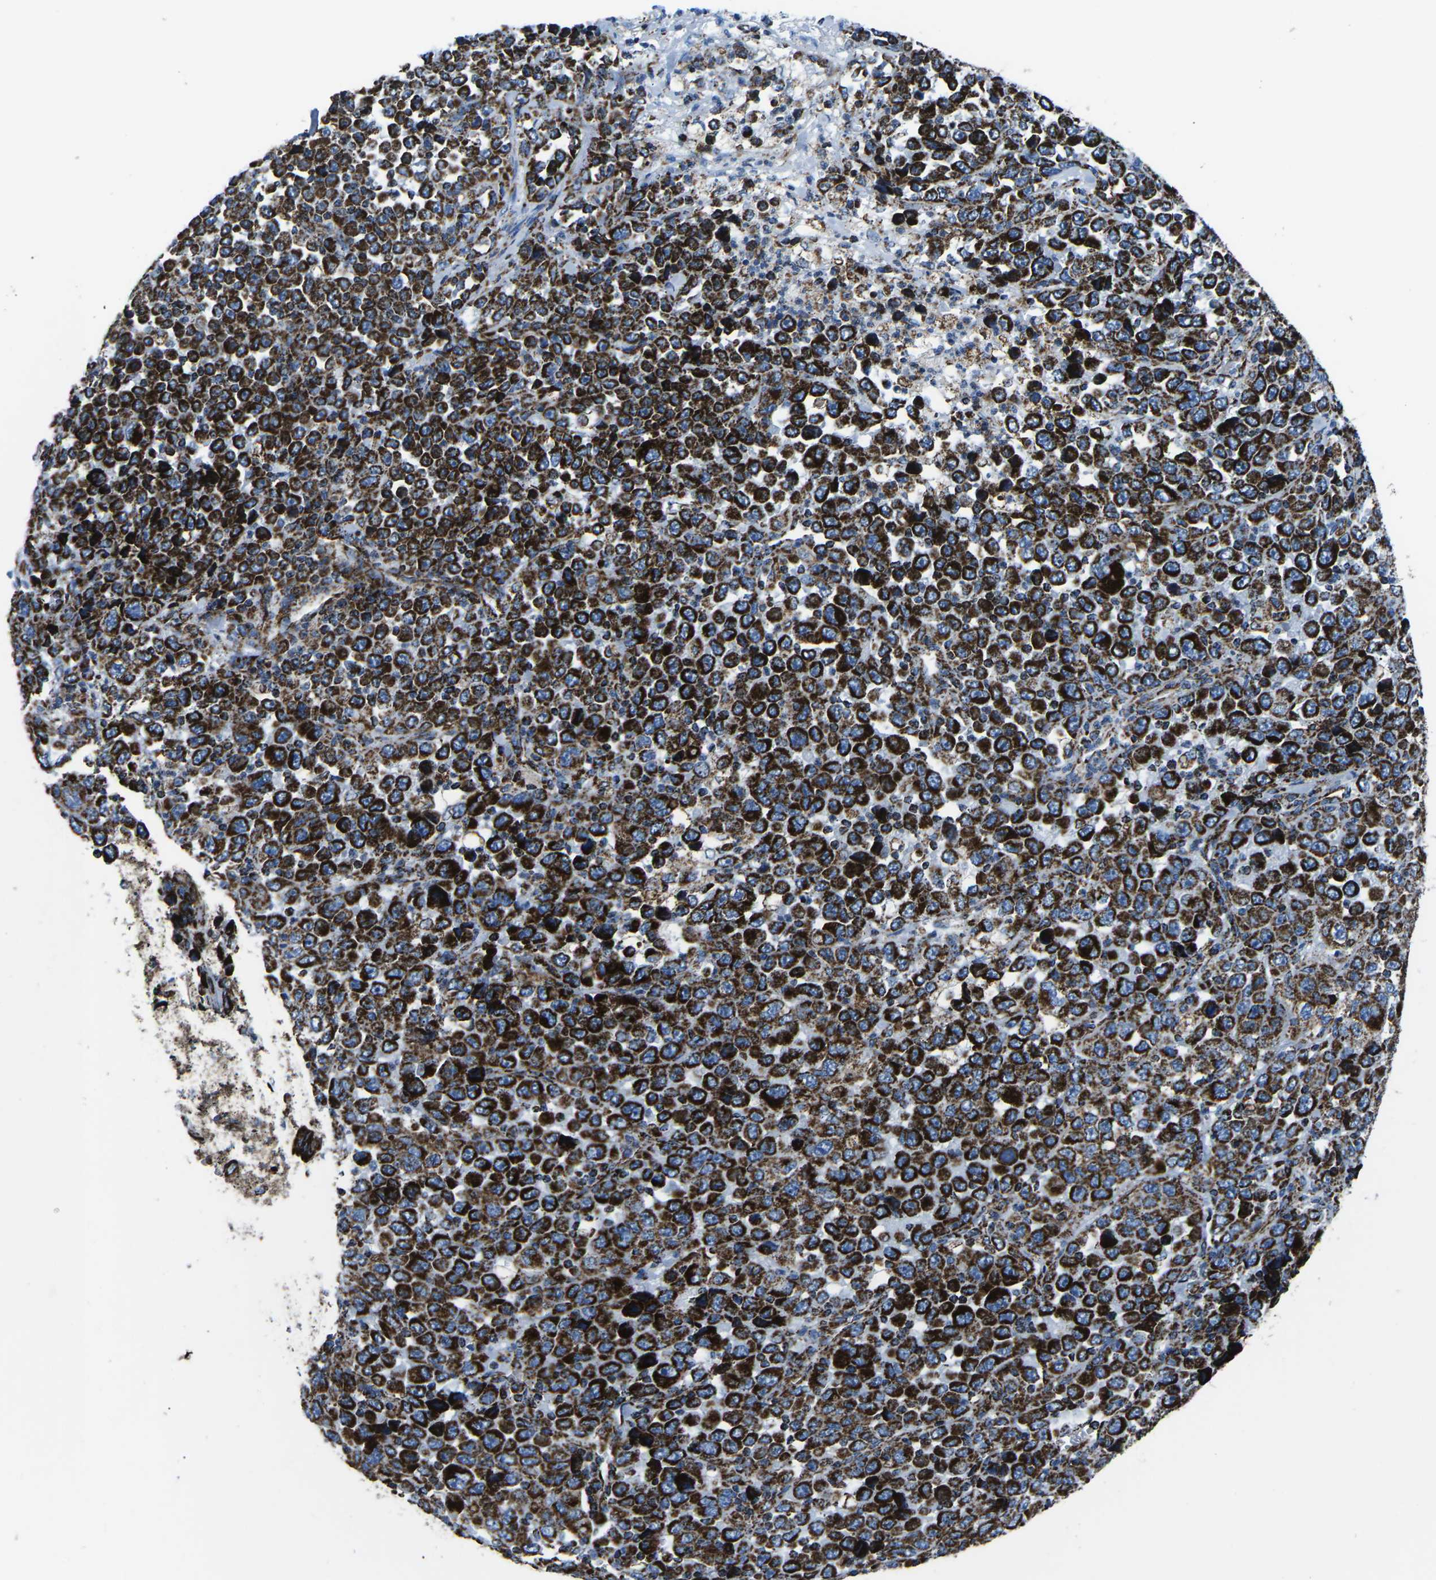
{"staining": {"intensity": "strong", "quantity": ">75%", "location": "cytoplasmic/membranous"}, "tissue": "stomach cancer", "cell_type": "Tumor cells", "image_type": "cancer", "snomed": [{"axis": "morphology", "description": "Normal tissue, NOS"}, {"axis": "morphology", "description": "Adenocarcinoma, NOS"}, {"axis": "topography", "description": "Stomach, upper"}, {"axis": "topography", "description": "Stomach"}], "caption": "The photomicrograph displays immunohistochemical staining of stomach cancer (adenocarcinoma). There is strong cytoplasmic/membranous positivity is identified in about >75% of tumor cells. The staining was performed using DAB (3,3'-diaminobenzidine), with brown indicating positive protein expression. Nuclei are stained blue with hematoxylin.", "gene": "MT-CO2", "patient": {"sex": "male", "age": 59}}